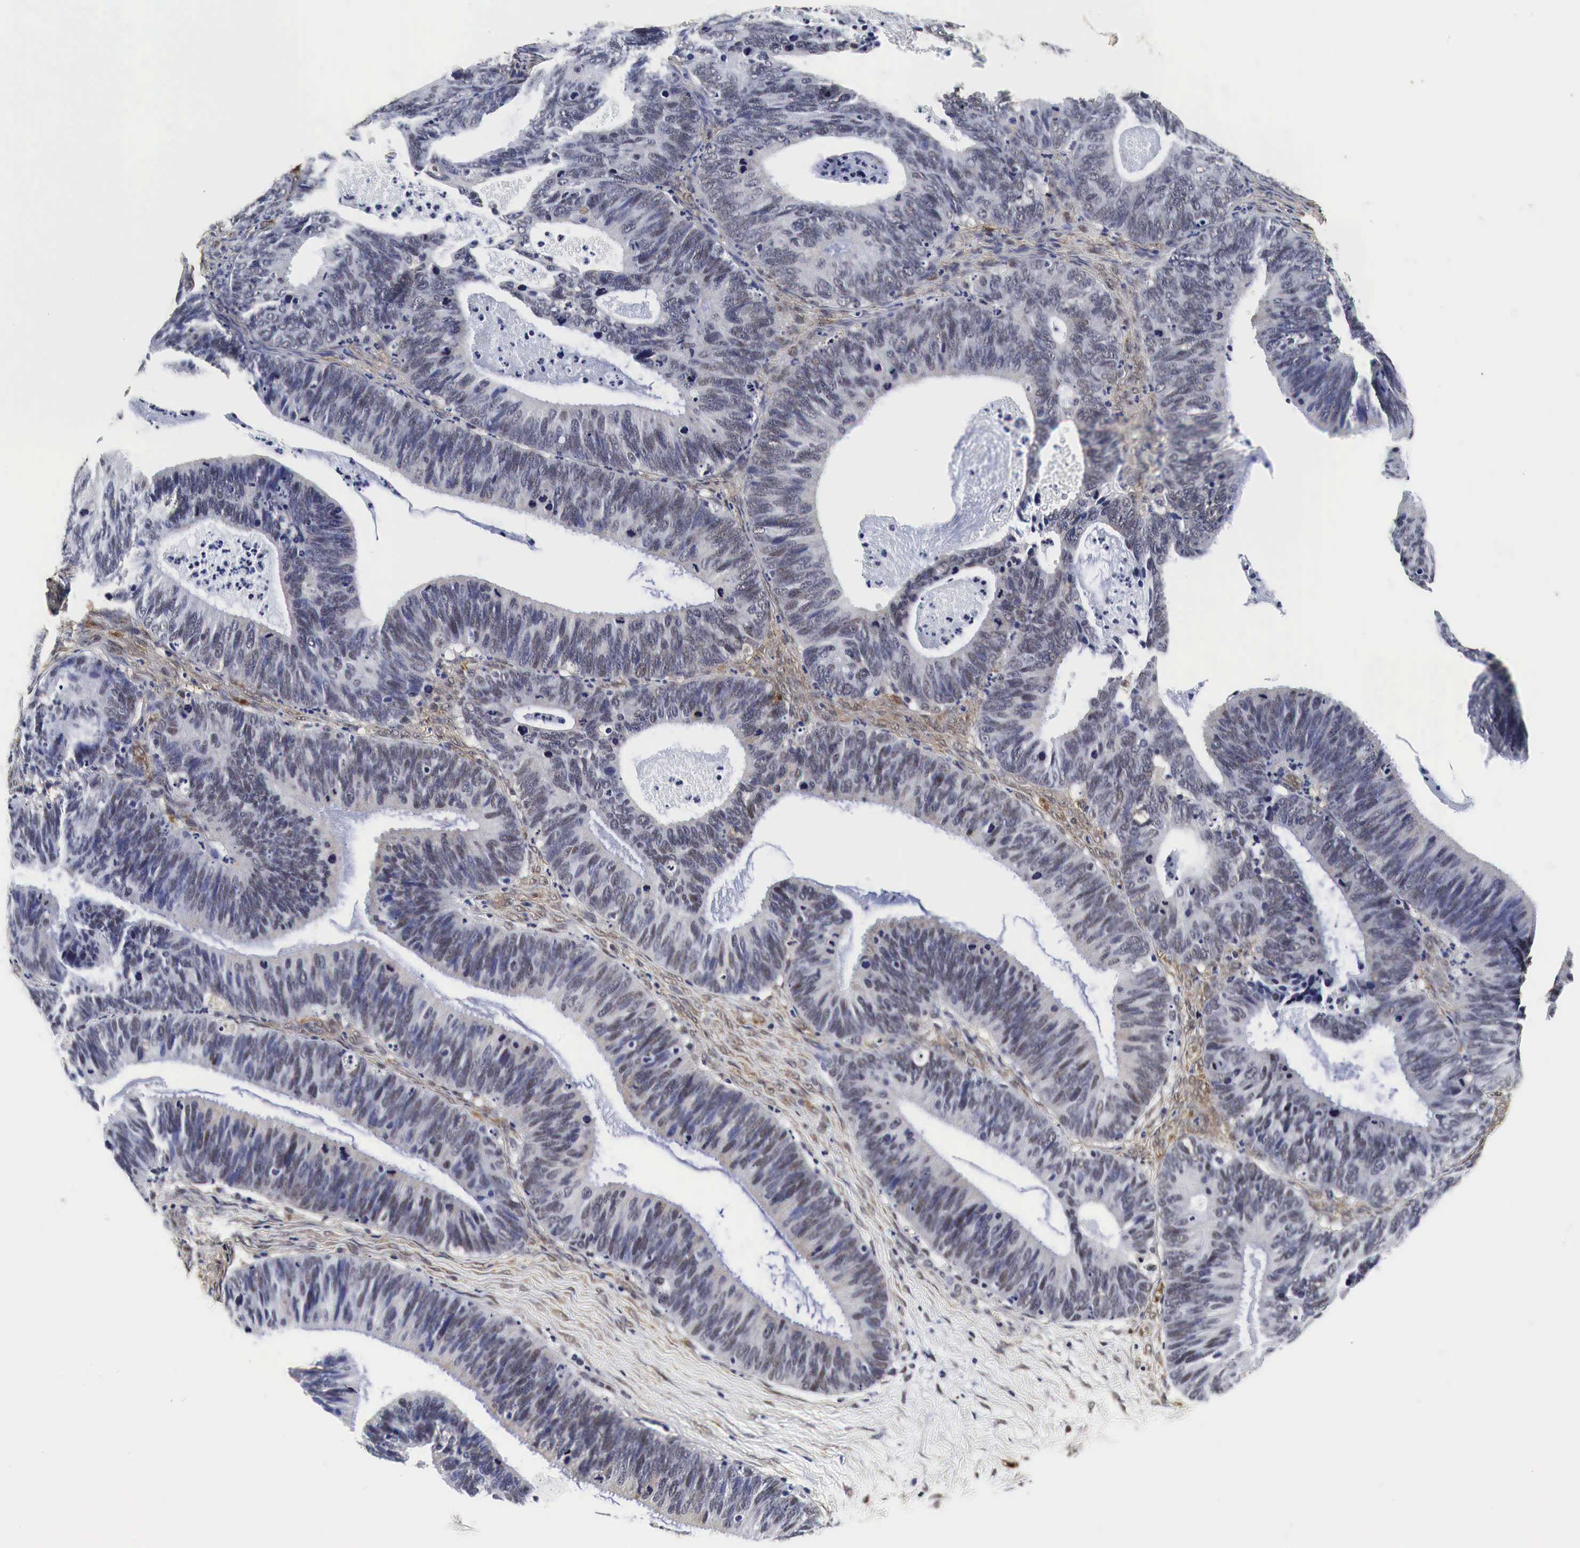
{"staining": {"intensity": "negative", "quantity": "none", "location": "none"}, "tissue": "ovarian cancer", "cell_type": "Tumor cells", "image_type": "cancer", "snomed": [{"axis": "morphology", "description": "Carcinoma, endometroid"}, {"axis": "topography", "description": "Ovary"}], "caption": "This is an immunohistochemistry histopathology image of ovarian cancer (endometroid carcinoma). There is no staining in tumor cells.", "gene": "SPIN1", "patient": {"sex": "female", "age": 52}}